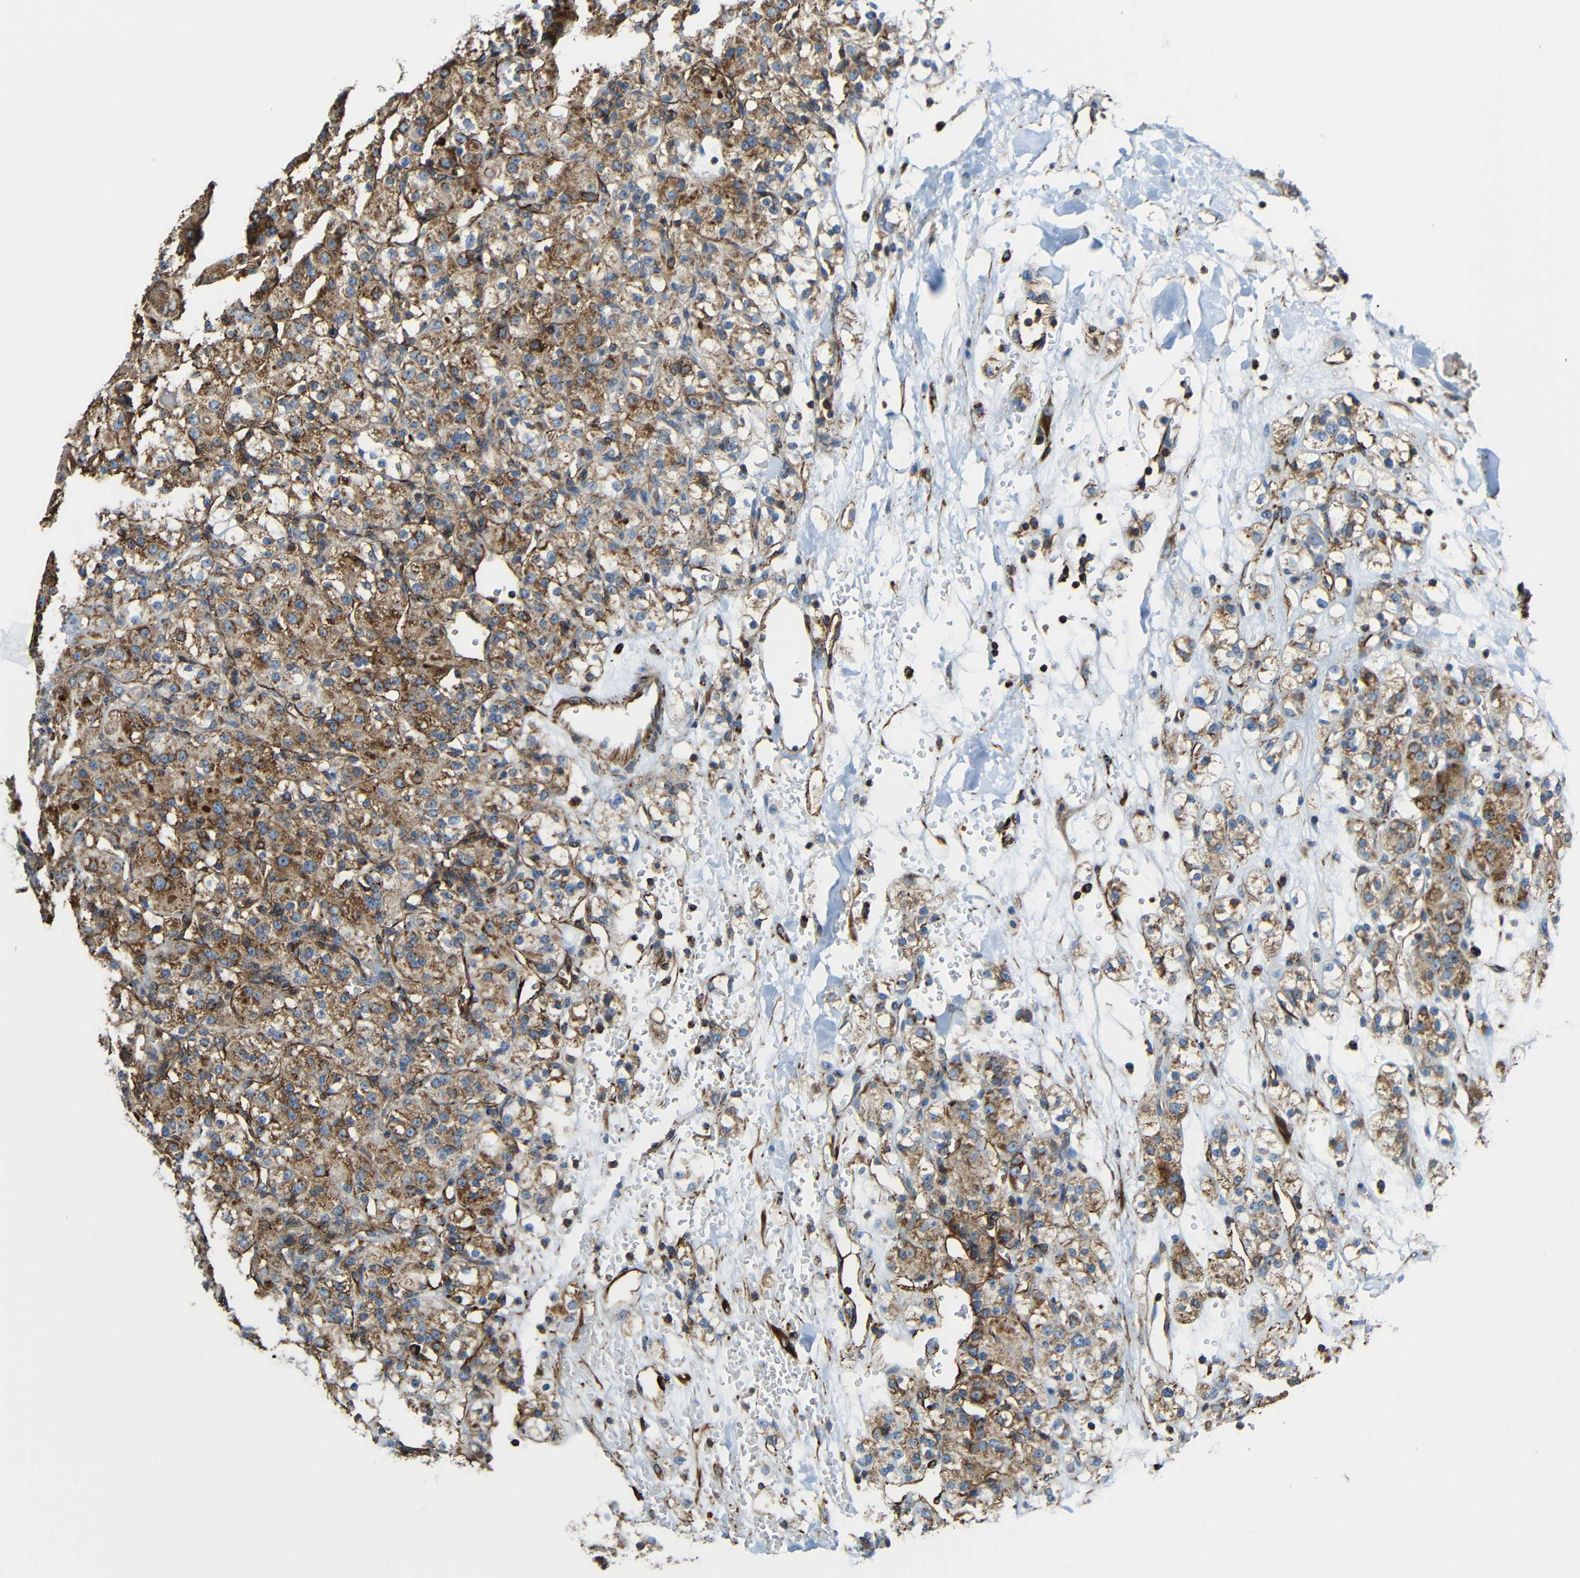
{"staining": {"intensity": "moderate", "quantity": ">75%", "location": "cytoplasmic/membranous"}, "tissue": "renal cancer", "cell_type": "Tumor cells", "image_type": "cancer", "snomed": [{"axis": "morphology", "description": "Normal tissue, NOS"}, {"axis": "morphology", "description": "Adenocarcinoma, NOS"}, {"axis": "topography", "description": "Kidney"}], "caption": "Moderate cytoplasmic/membranous staining for a protein is seen in approximately >75% of tumor cells of adenocarcinoma (renal) using IHC.", "gene": "IGSF10", "patient": {"sex": "male", "age": 61}}